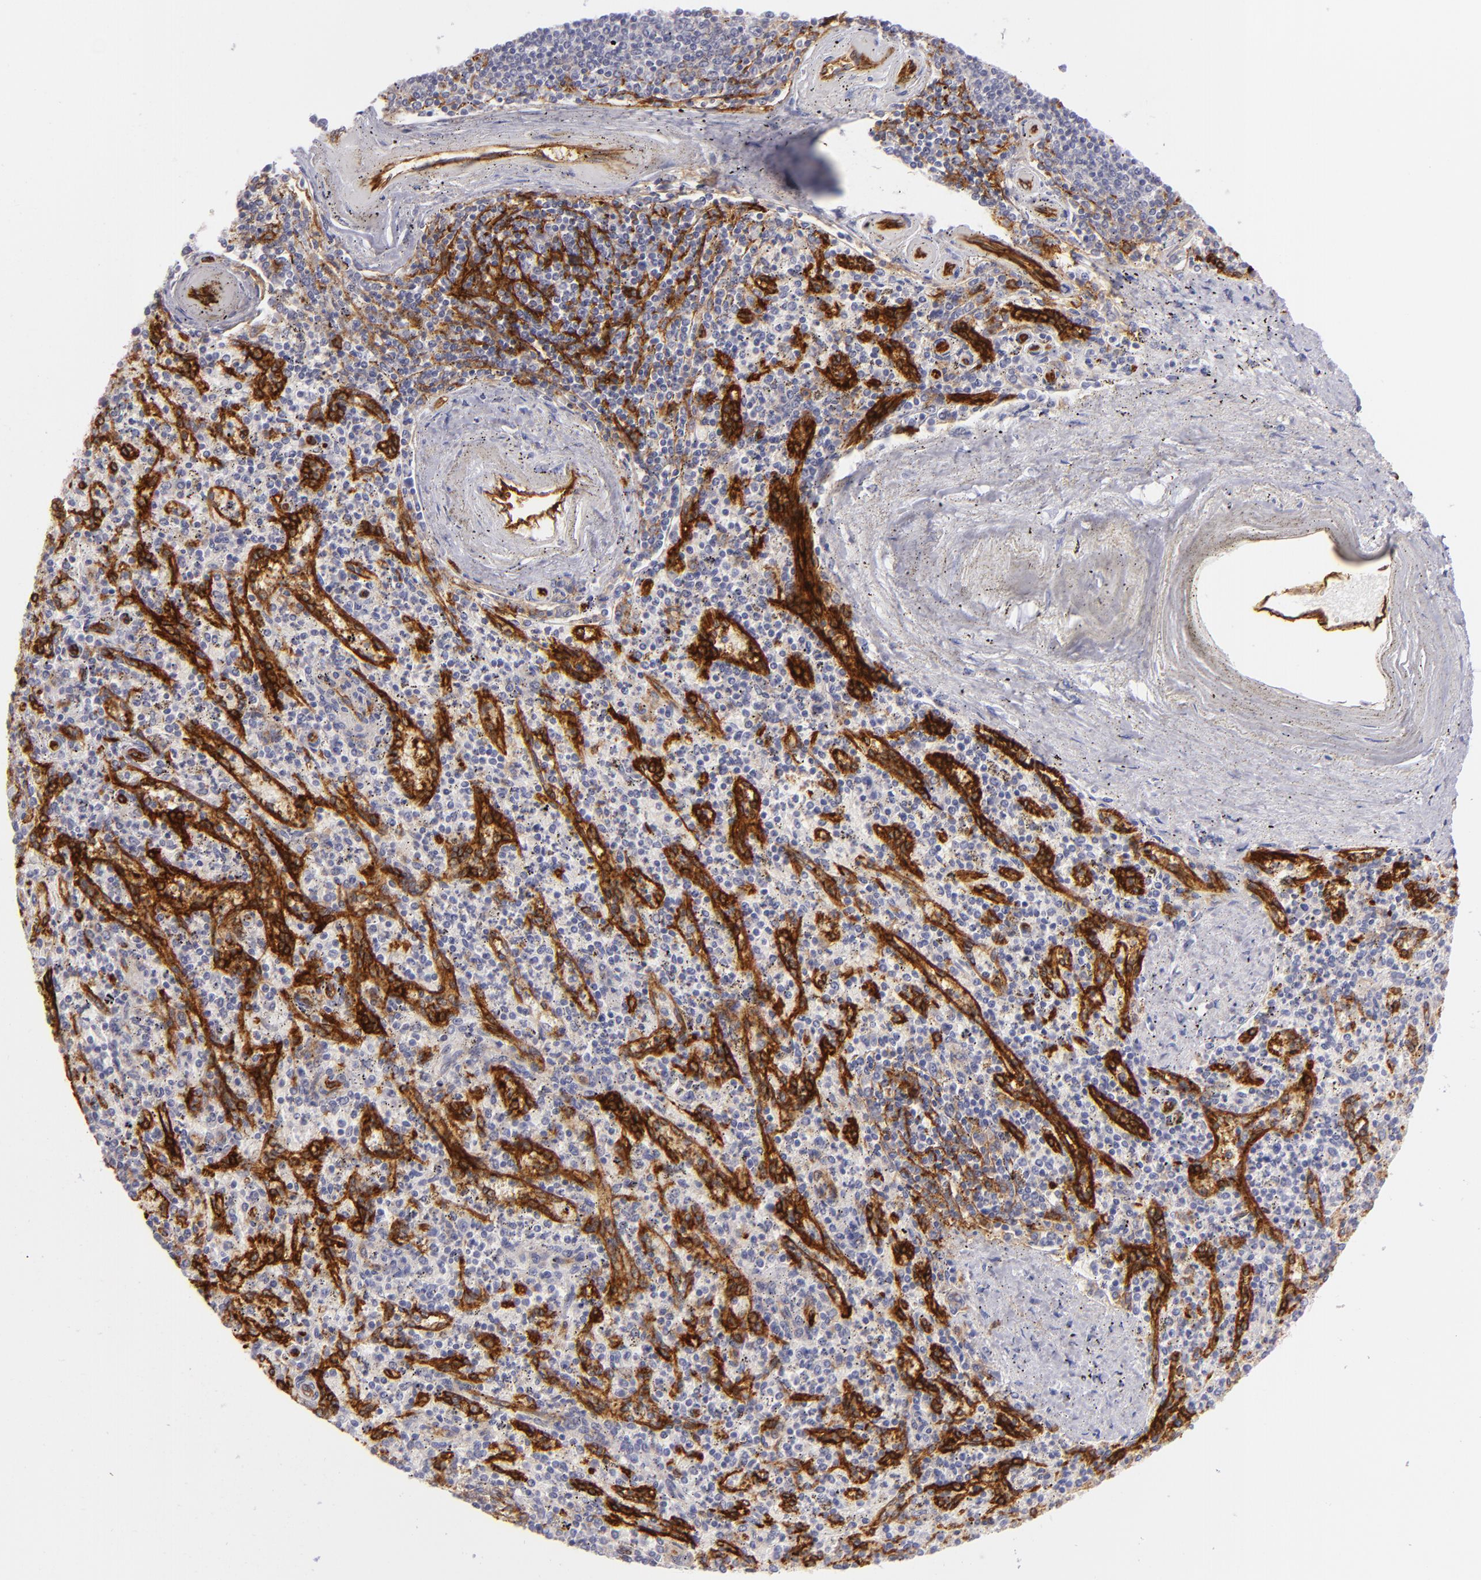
{"staining": {"intensity": "negative", "quantity": "none", "location": "none"}, "tissue": "spleen", "cell_type": "Cells in red pulp", "image_type": "normal", "snomed": [{"axis": "morphology", "description": "Normal tissue, NOS"}, {"axis": "topography", "description": "Spleen"}], "caption": "Immunohistochemistry (IHC) of benign human spleen reveals no positivity in cells in red pulp. Nuclei are stained in blue.", "gene": "THBD", "patient": {"sex": "male", "age": 72}}